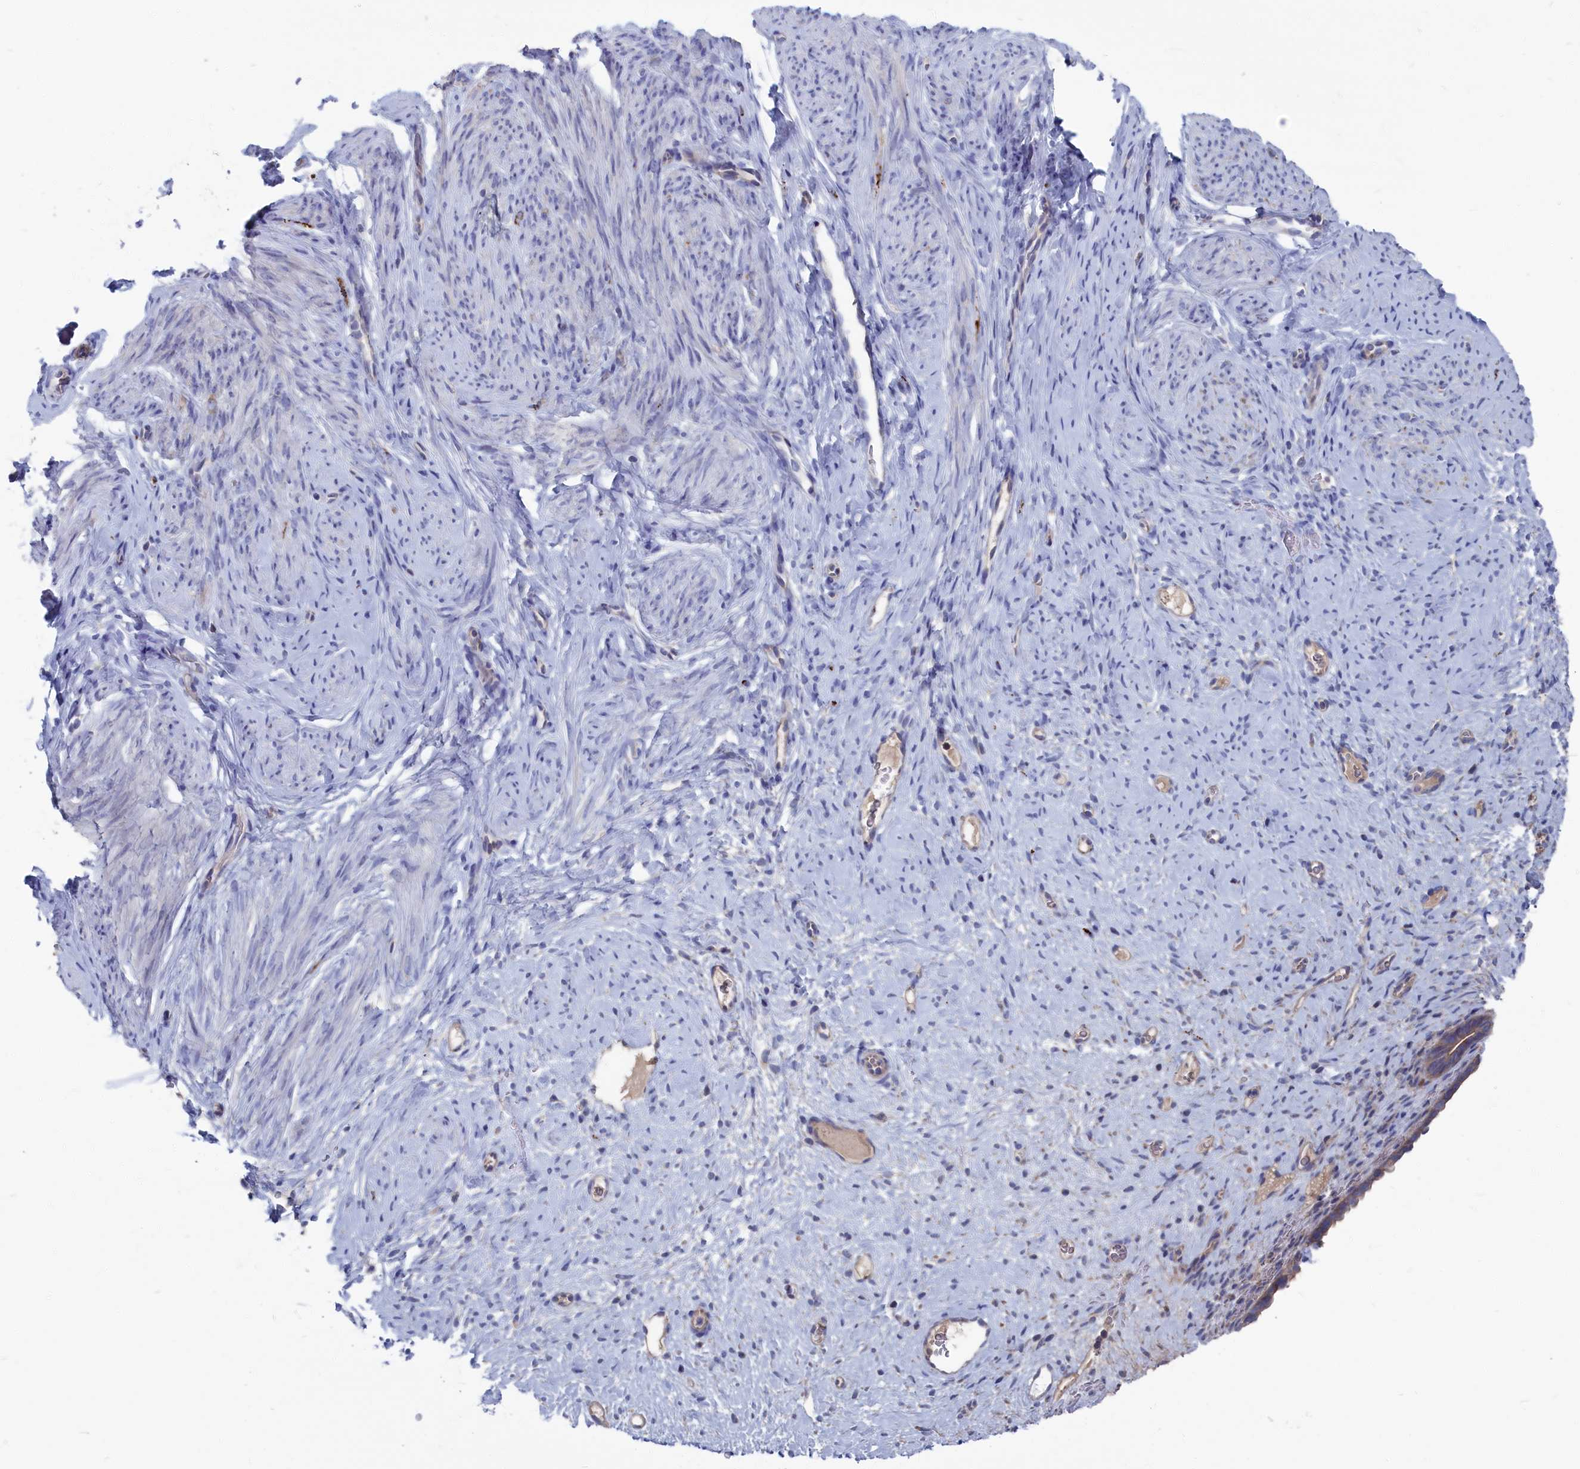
{"staining": {"intensity": "negative", "quantity": "none", "location": "none"}, "tissue": "endometrium", "cell_type": "Cells in endometrial stroma", "image_type": "normal", "snomed": [{"axis": "morphology", "description": "Normal tissue, NOS"}, {"axis": "topography", "description": "Endometrium"}], "caption": "Immunohistochemical staining of unremarkable endometrium displays no significant expression in cells in endometrial stroma.", "gene": "CEND1", "patient": {"sex": "female", "age": 65}}